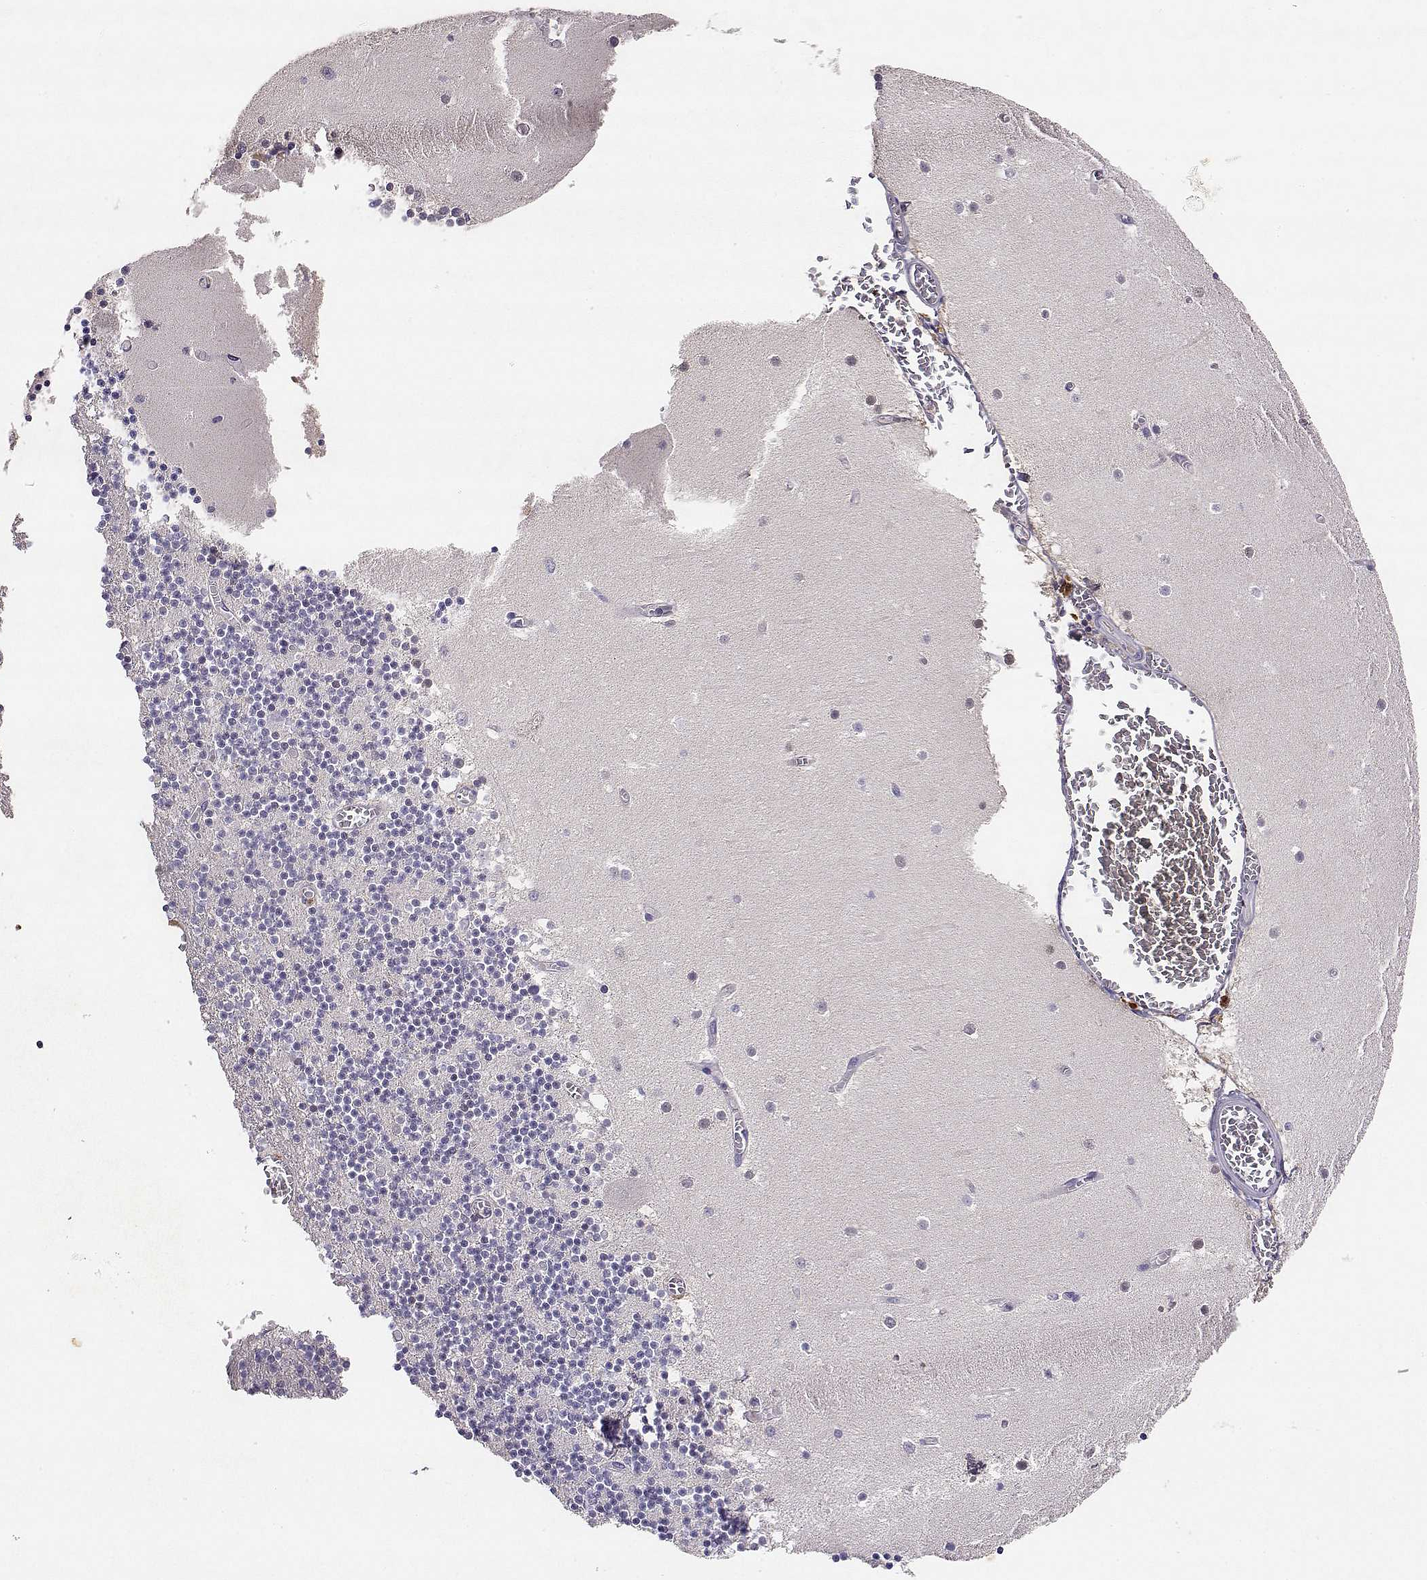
{"staining": {"intensity": "negative", "quantity": "none", "location": "none"}, "tissue": "cerebellum", "cell_type": "Cells in granular layer", "image_type": "normal", "snomed": [{"axis": "morphology", "description": "Normal tissue, NOS"}, {"axis": "topography", "description": "Cerebellum"}], "caption": "A high-resolution micrograph shows immunohistochemistry (IHC) staining of normal cerebellum, which displays no significant expression in cells in granular layer.", "gene": "TACR1", "patient": {"sex": "female", "age": 28}}